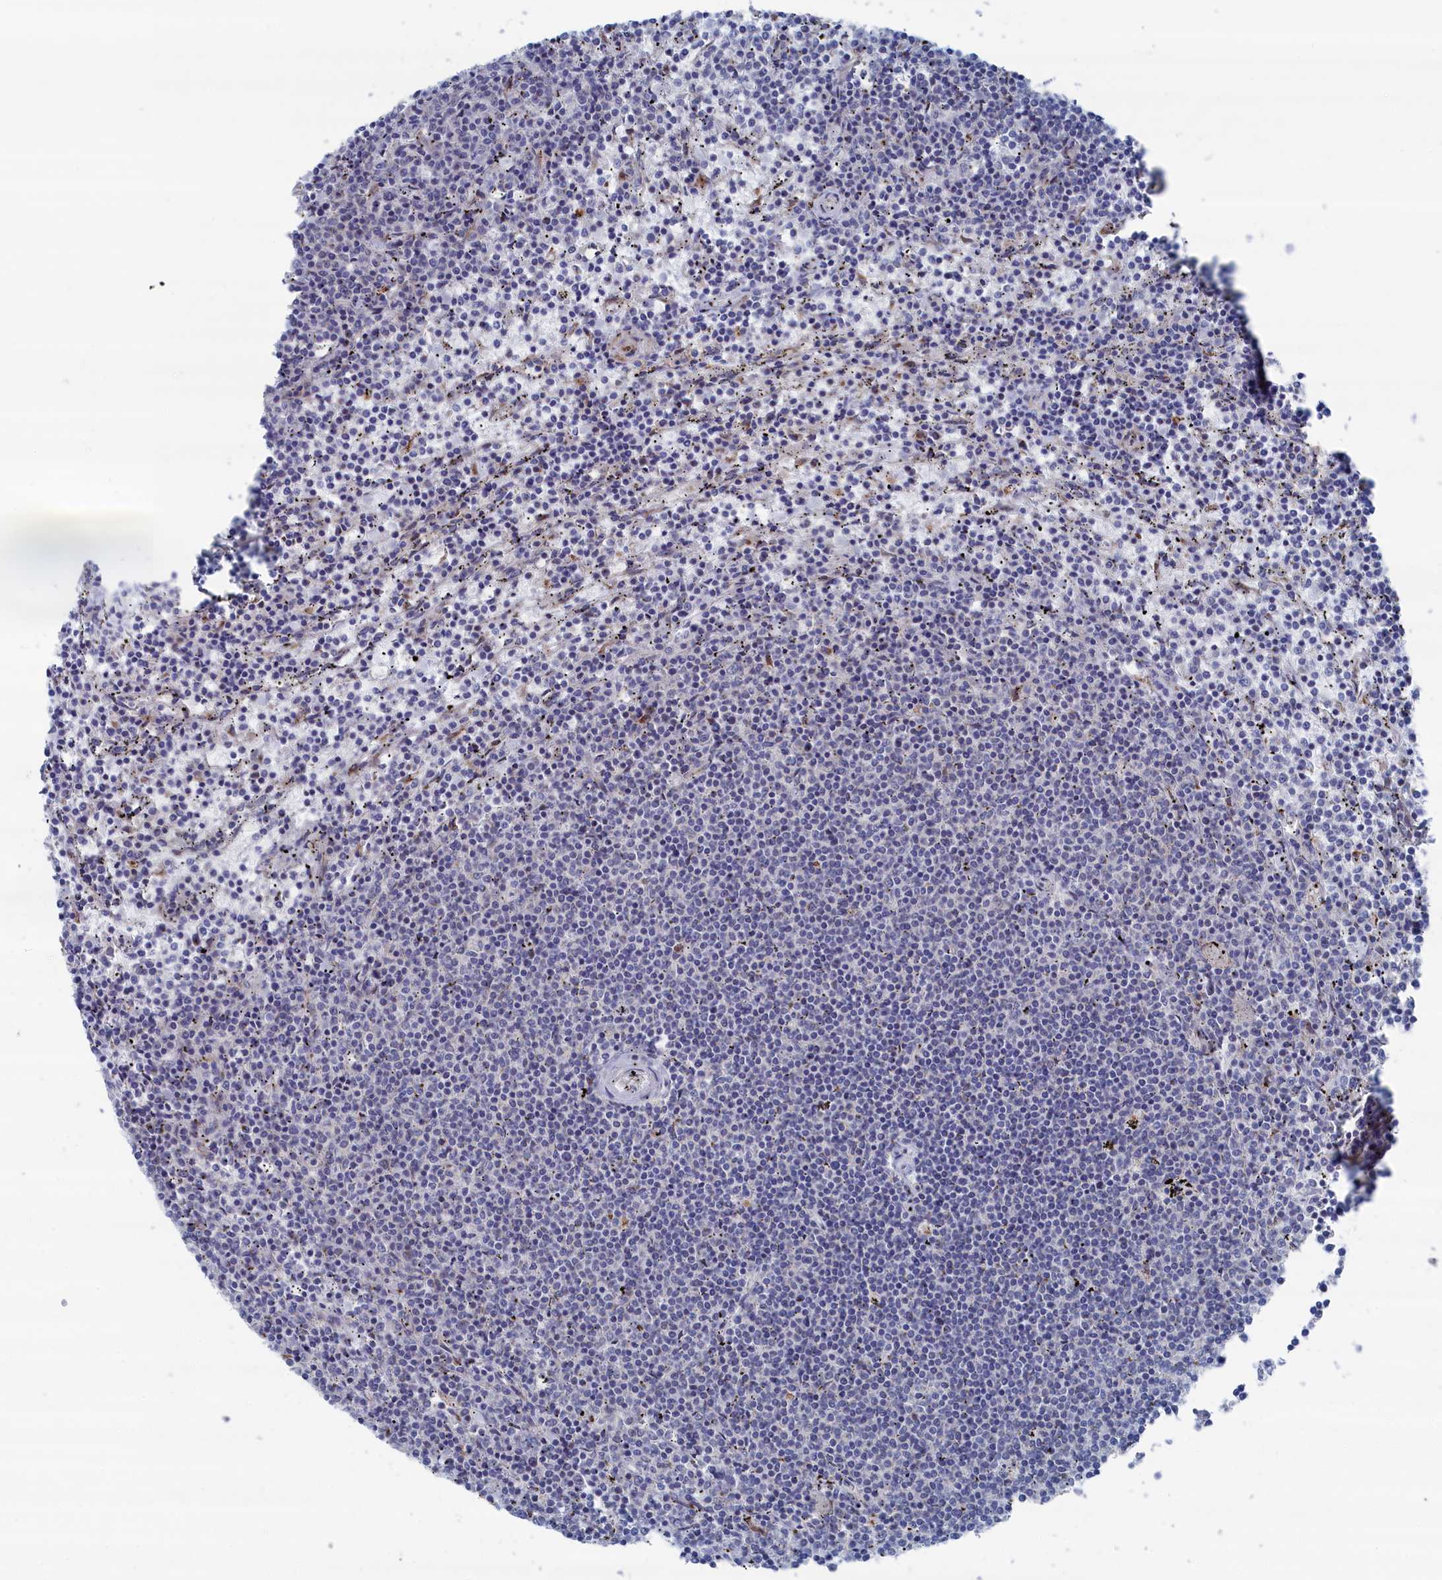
{"staining": {"intensity": "negative", "quantity": "none", "location": "none"}, "tissue": "lymphoma", "cell_type": "Tumor cells", "image_type": "cancer", "snomed": [{"axis": "morphology", "description": "Malignant lymphoma, non-Hodgkin's type, Low grade"}, {"axis": "topography", "description": "Spleen"}], "caption": "Lymphoma was stained to show a protein in brown. There is no significant expression in tumor cells.", "gene": "IRX1", "patient": {"sex": "female", "age": 50}}